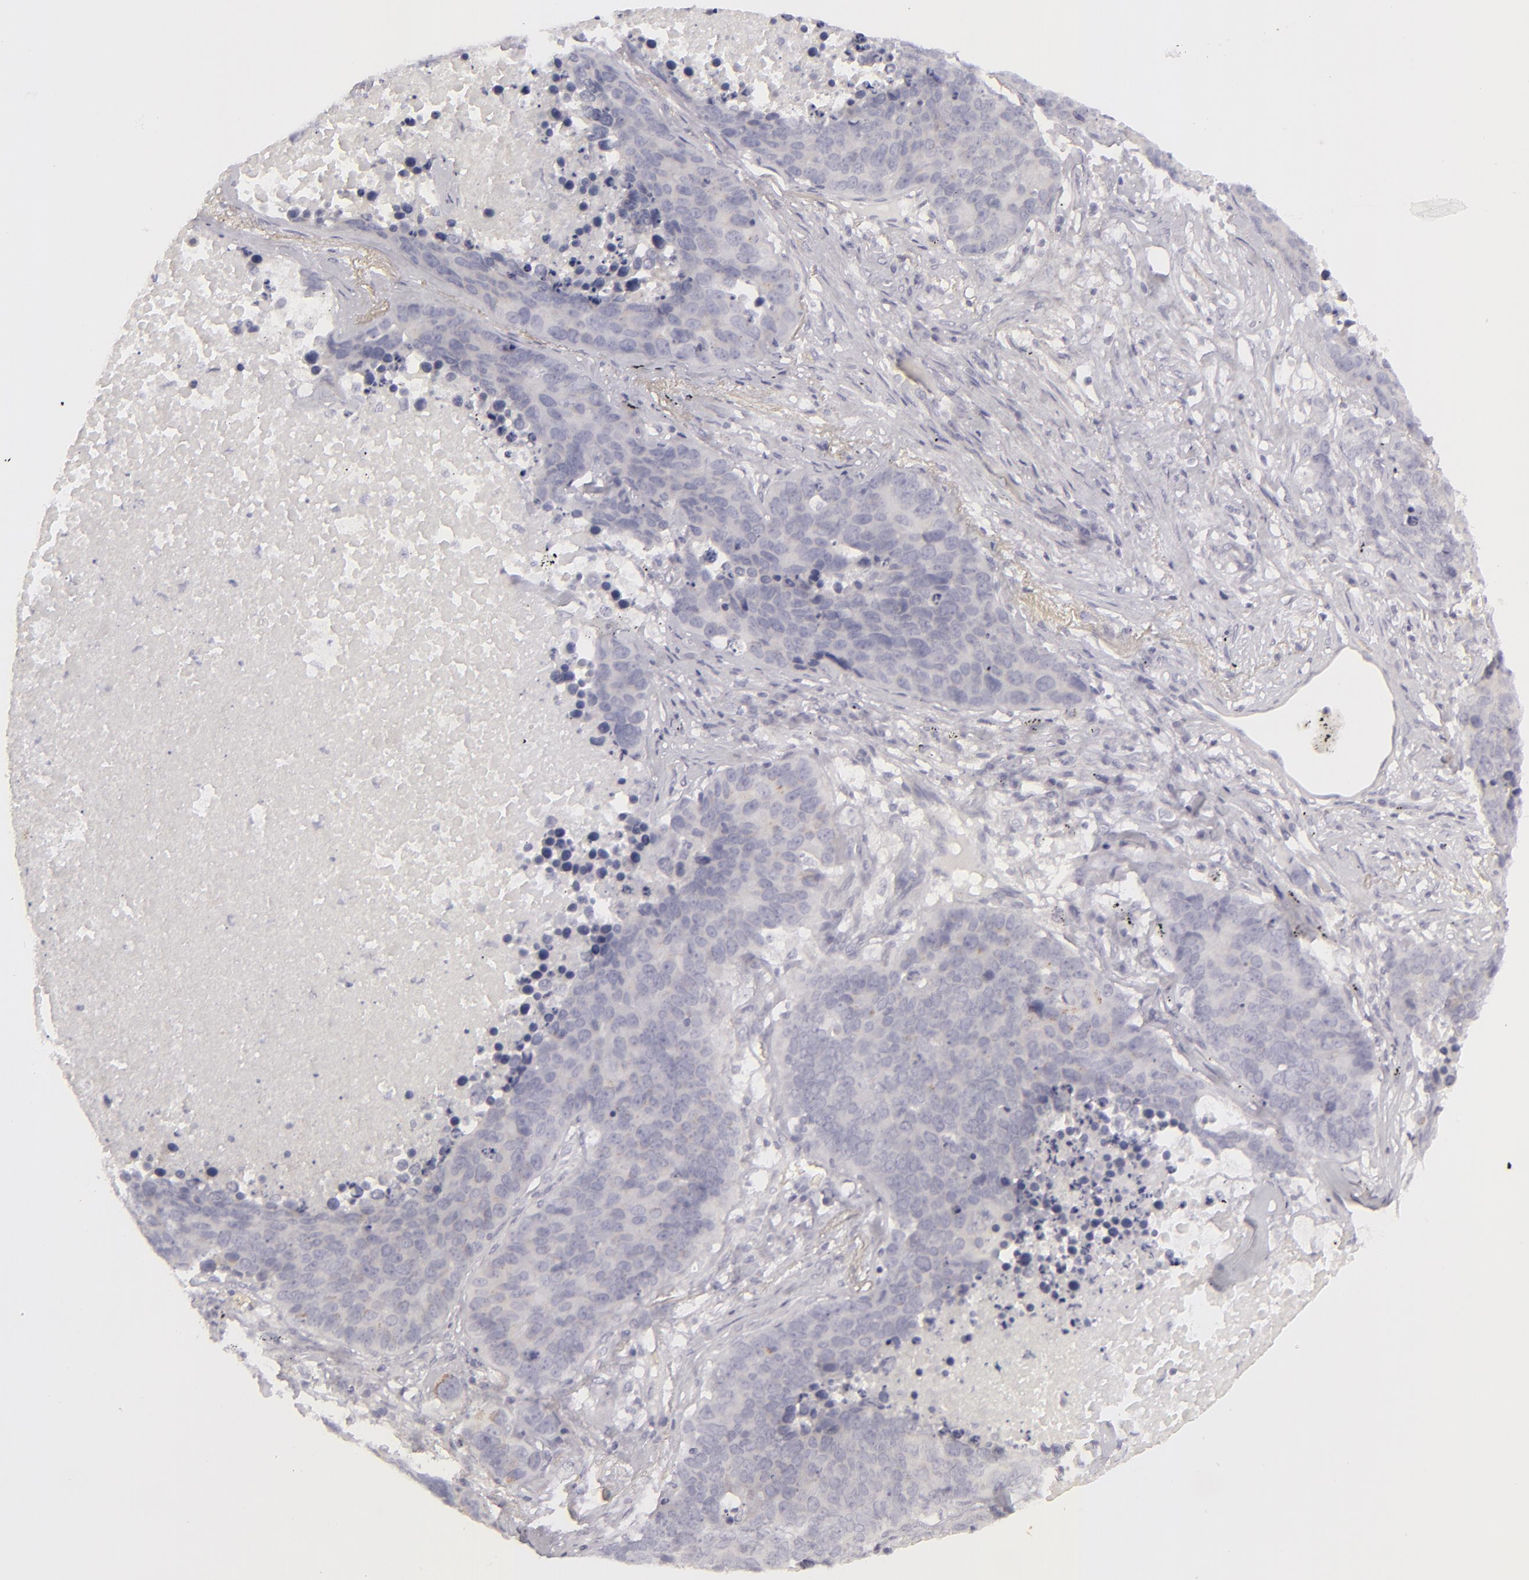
{"staining": {"intensity": "negative", "quantity": "none", "location": "none"}, "tissue": "lung cancer", "cell_type": "Tumor cells", "image_type": "cancer", "snomed": [{"axis": "morphology", "description": "Carcinoid, malignant, NOS"}, {"axis": "topography", "description": "Lung"}], "caption": "The photomicrograph displays no significant positivity in tumor cells of lung cancer.", "gene": "DLG4", "patient": {"sex": "male", "age": 60}}